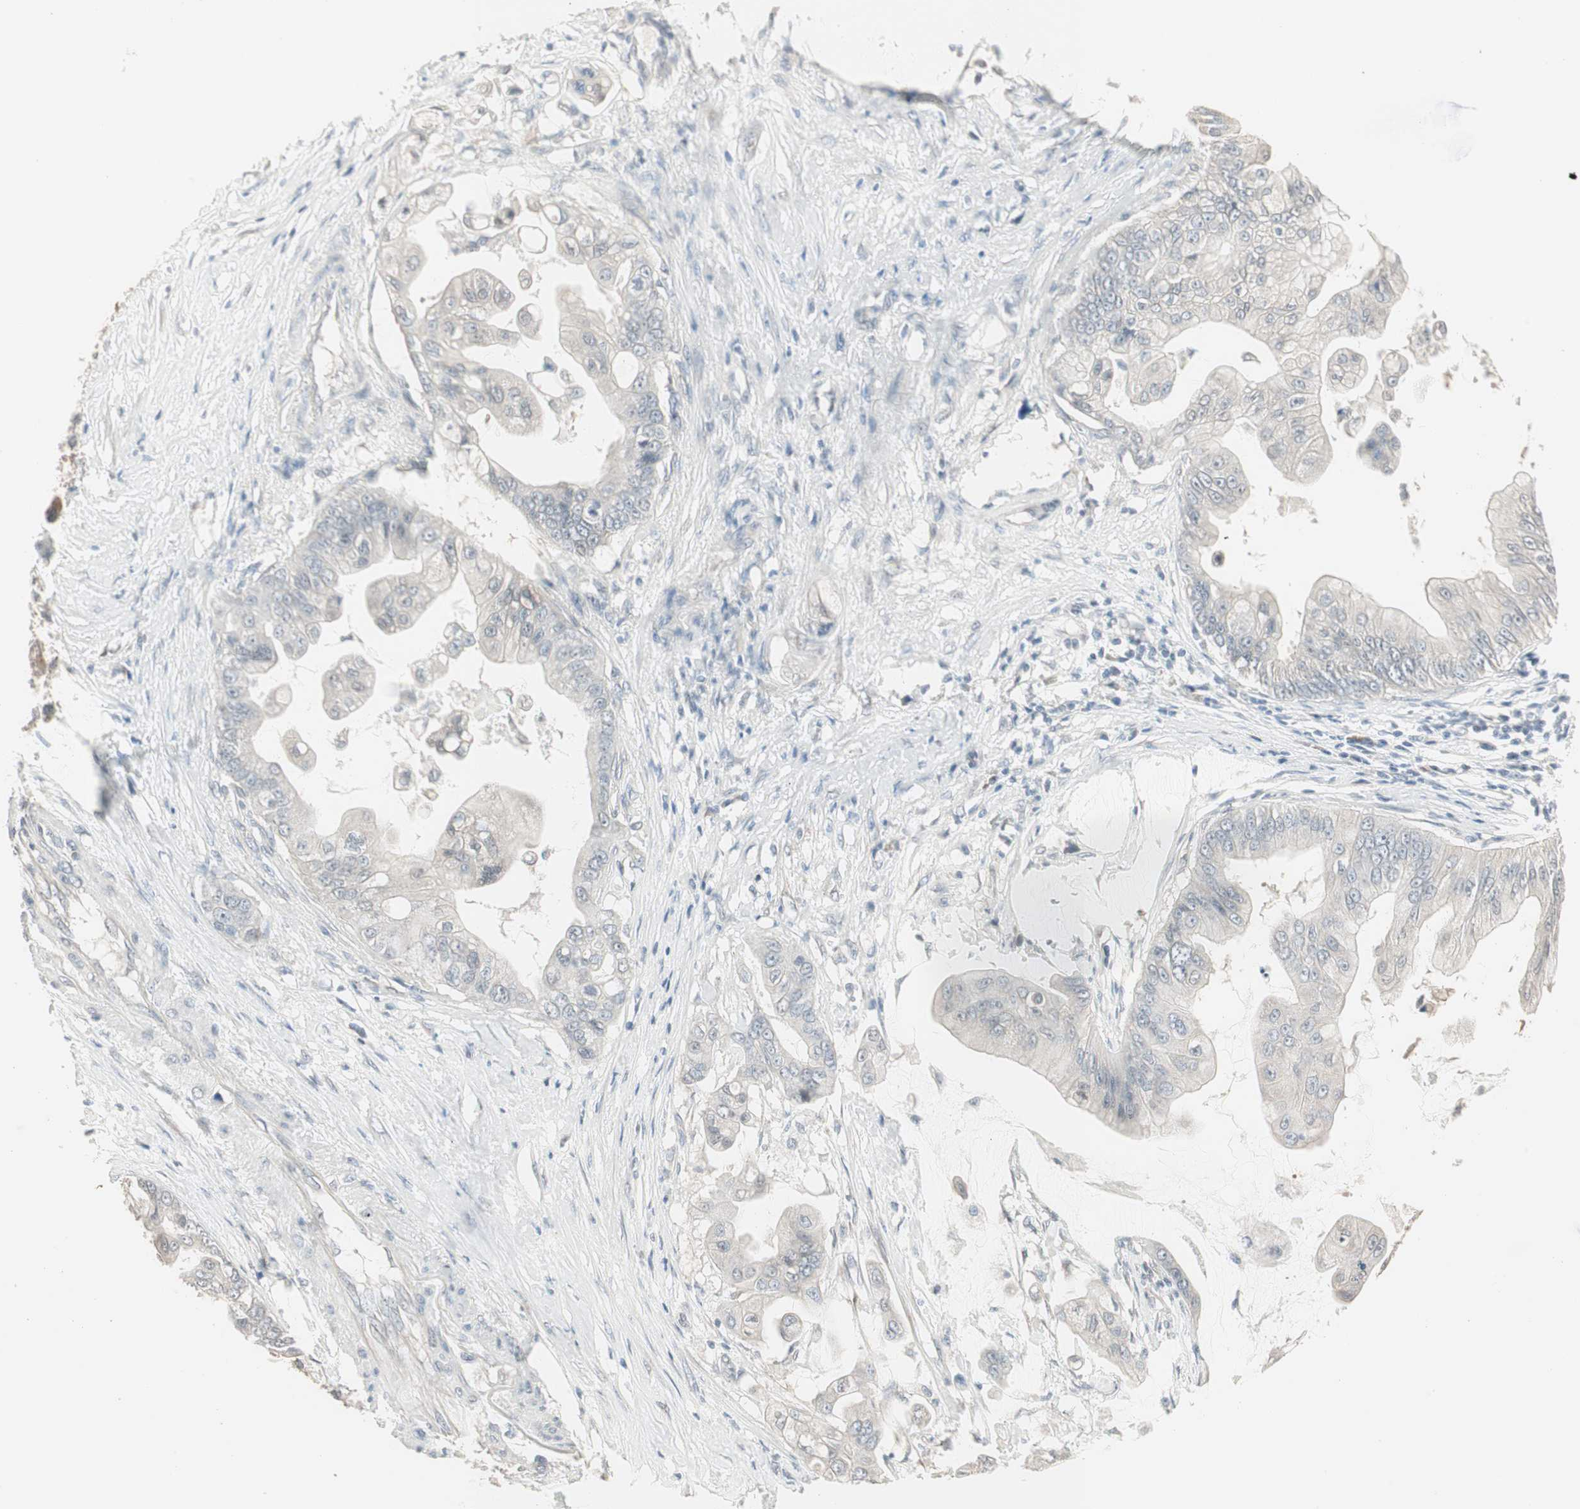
{"staining": {"intensity": "negative", "quantity": "none", "location": "none"}, "tissue": "pancreatic cancer", "cell_type": "Tumor cells", "image_type": "cancer", "snomed": [{"axis": "morphology", "description": "Adenocarcinoma, NOS"}, {"axis": "topography", "description": "Pancreas"}], "caption": "A photomicrograph of human adenocarcinoma (pancreatic) is negative for staining in tumor cells. The staining was performed using DAB to visualize the protein expression in brown, while the nuclei were stained in blue with hematoxylin (Magnification: 20x).", "gene": "PDZK1", "patient": {"sex": "female", "age": 75}}